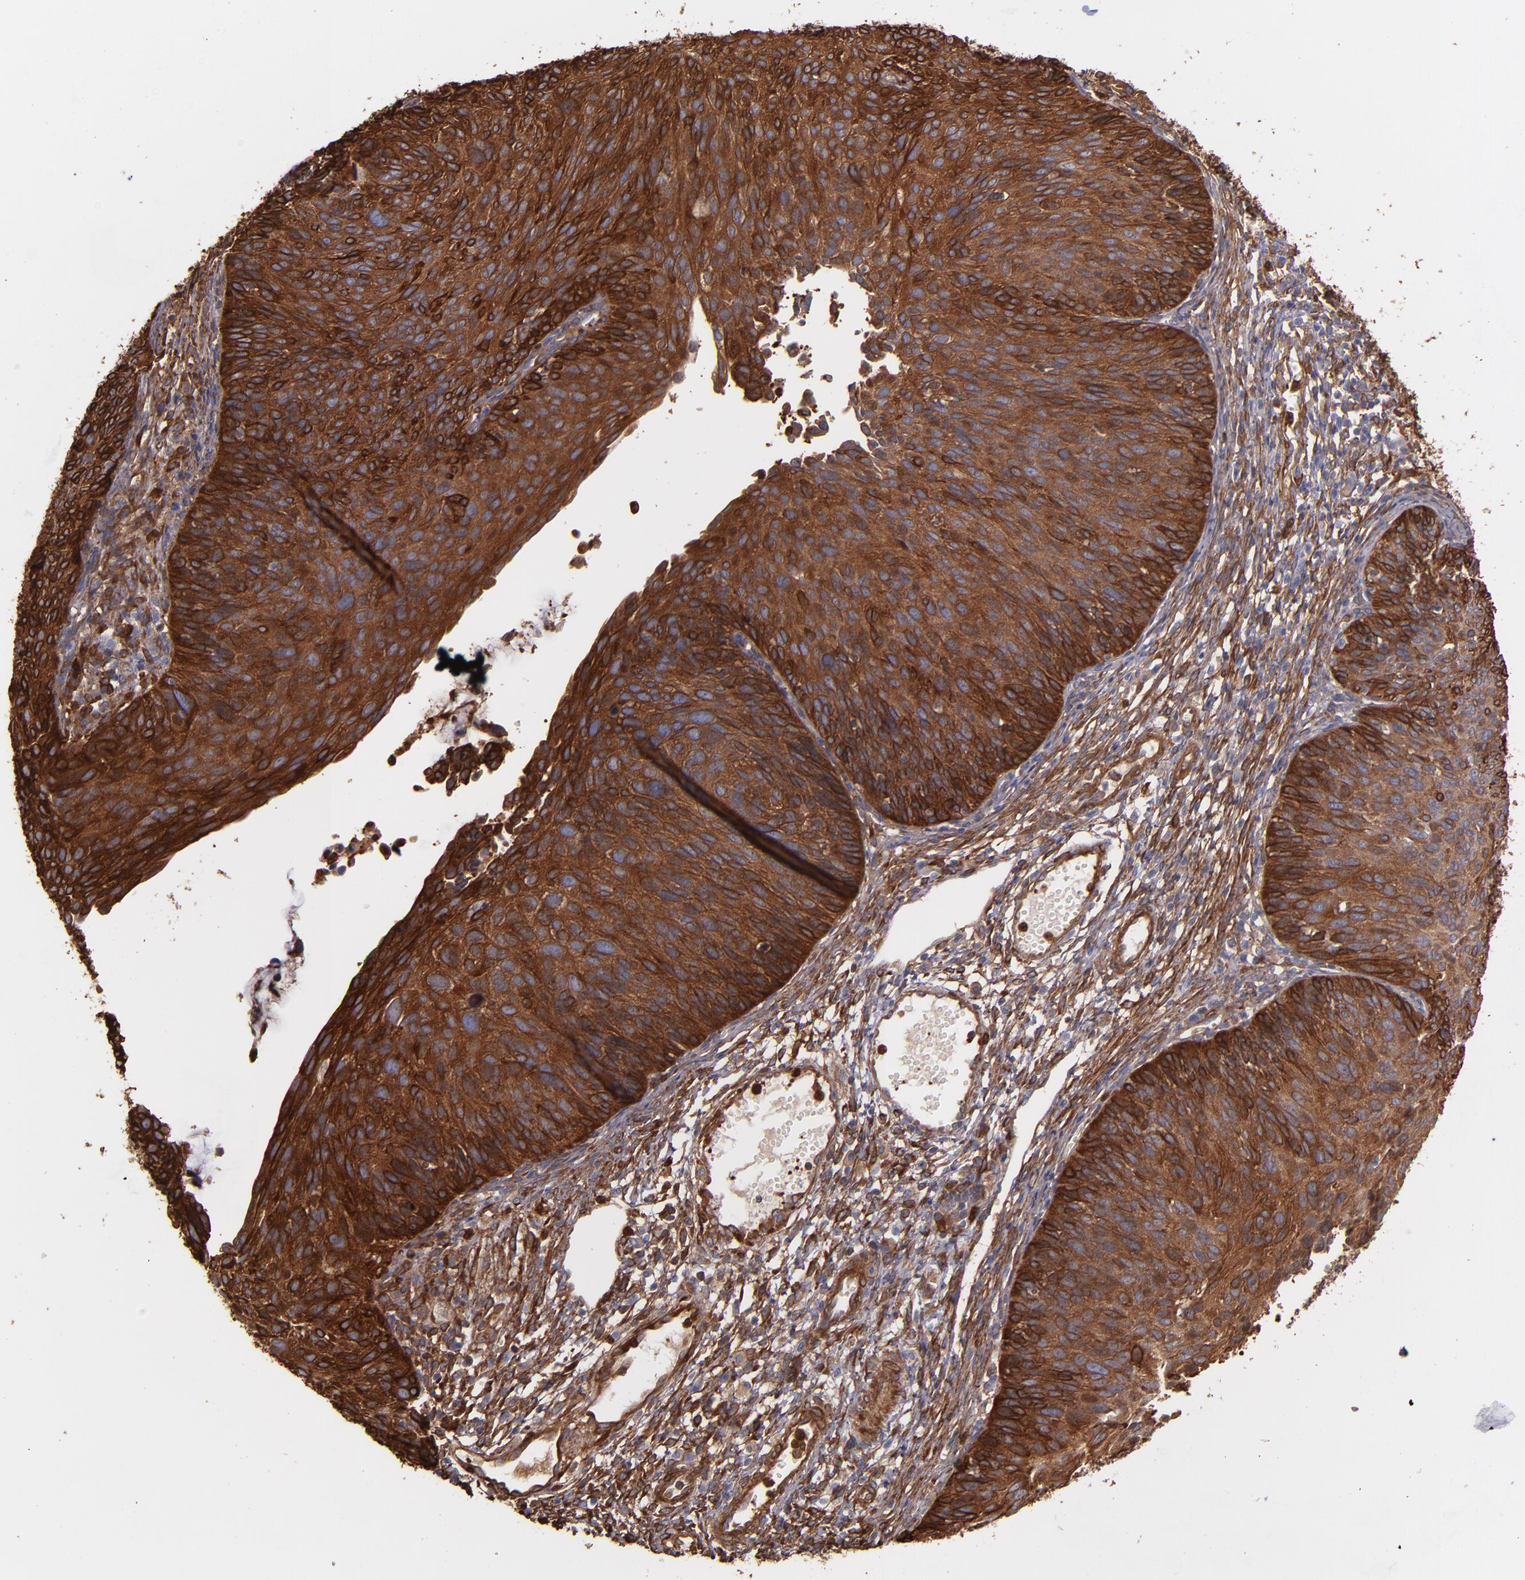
{"staining": {"intensity": "strong", "quantity": ">75%", "location": "cytoplasmic/membranous"}, "tissue": "cervical cancer", "cell_type": "Tumor cells", "image_type": "cancer", "snomed": [{"axis": "morphology", "description": "Squamous cell carcinoma, NOS"}, {"axis": "topography", "description": "Cervix"}], "caption": "Cervical cancer stained with a brown dye exhibits strong cytoplasmic/membranous positive positivity in approximately >75% of tumor cells.", "gene": "VCL", "patient": {"sex": "female", "age": 36}}